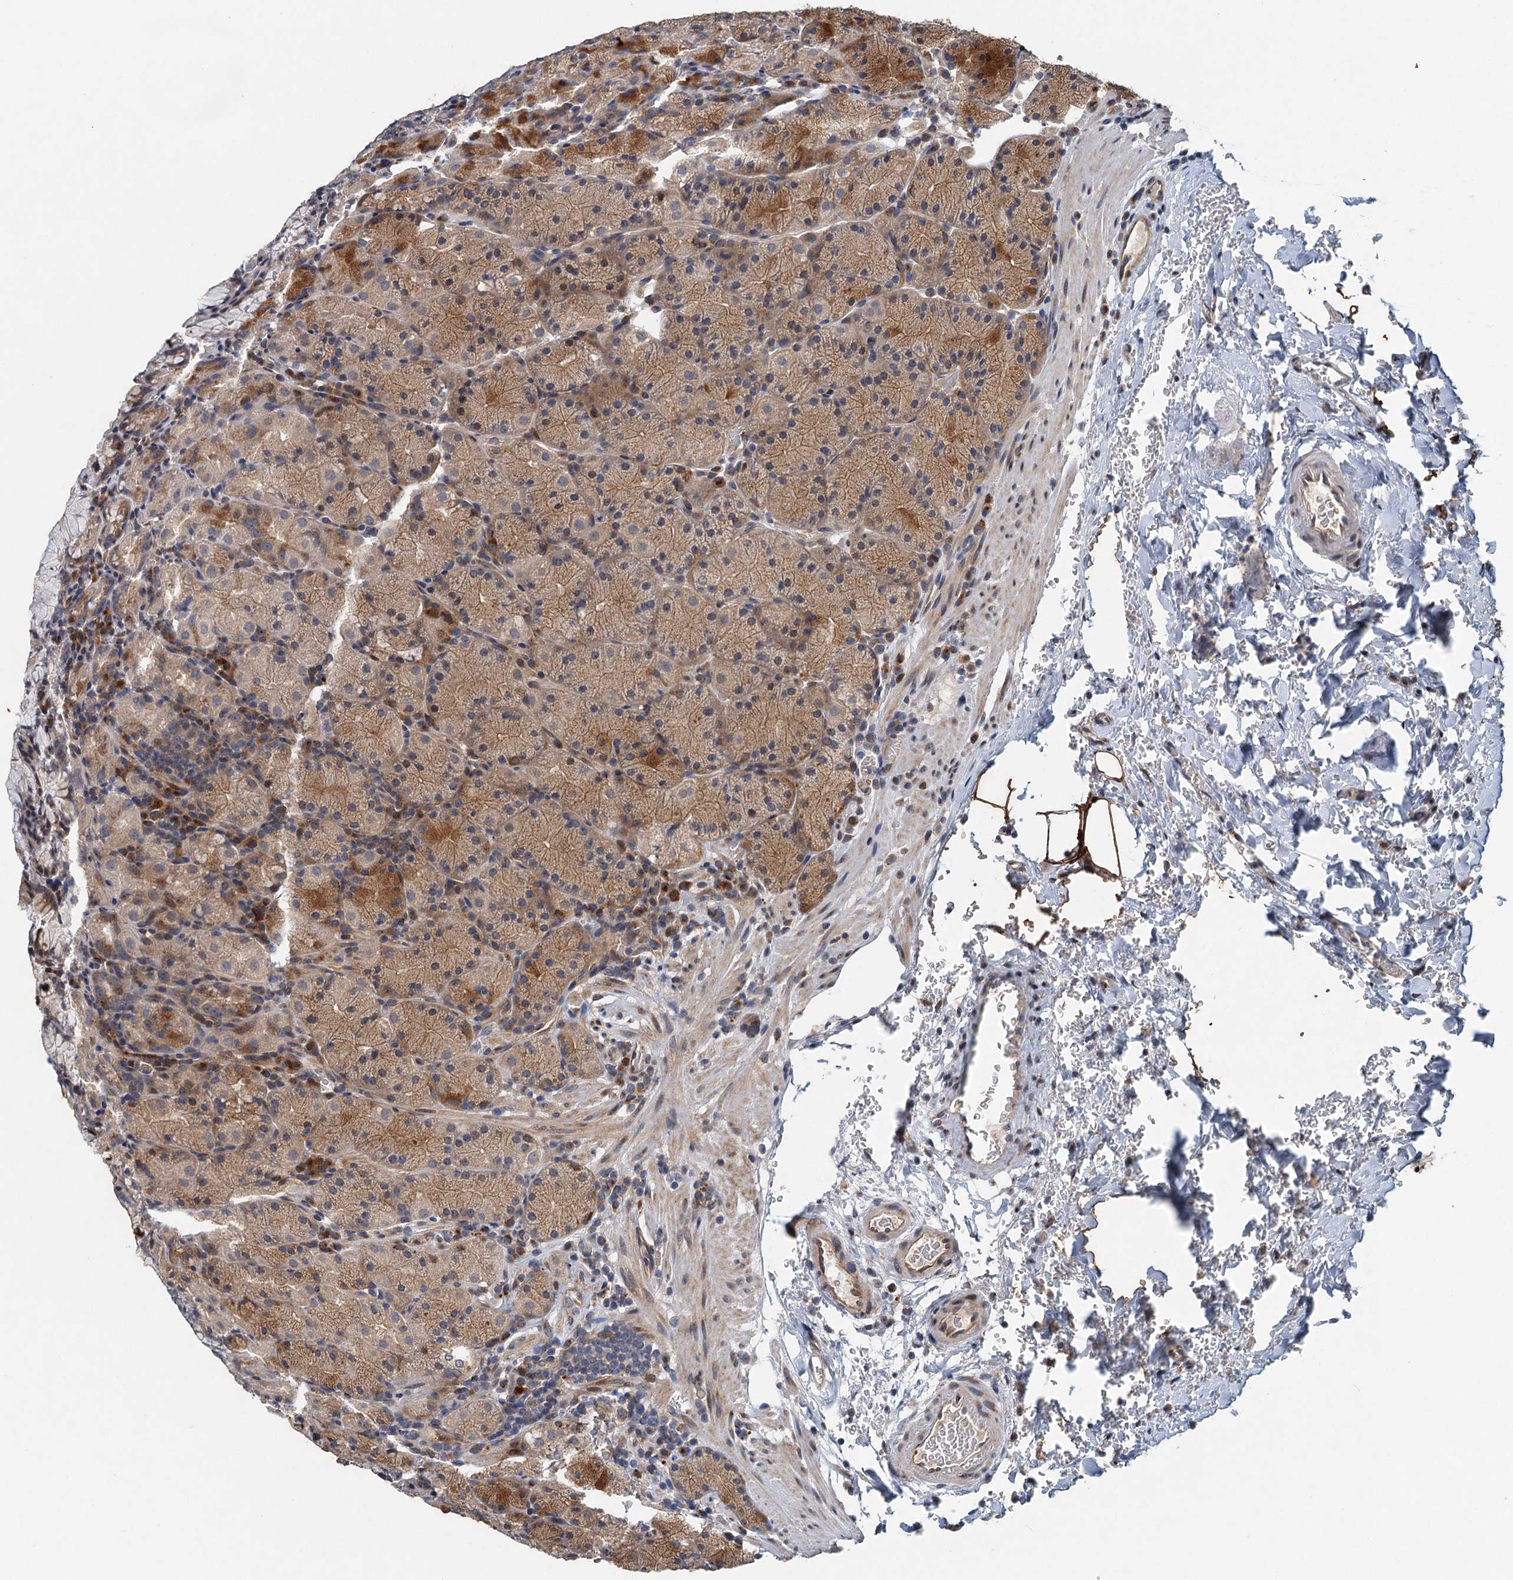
{"staining": {"intensity": "moderate", "quantity": "25%-75%", "location": "cytoplasmic/membranous"}, "tissue": "stomach", "cell_type": "Glandular cells", "image_type": "normal", "snomed": [{"axis": "morphology", "description": "Normal tissue, NOS"}, {"axis": "topography", "description": "Stomach, upper"}, {"axis": "topography", "description": "Stomach, lower"}], "caption": "Immunohistochemical staining of benign human stomach reveals moderate cytoplasmic/membranous protein positivity in approximately 25%-75% of glandular cells.", "gene": "NBEA", "patient": {"sex": "male", "age": 80}}